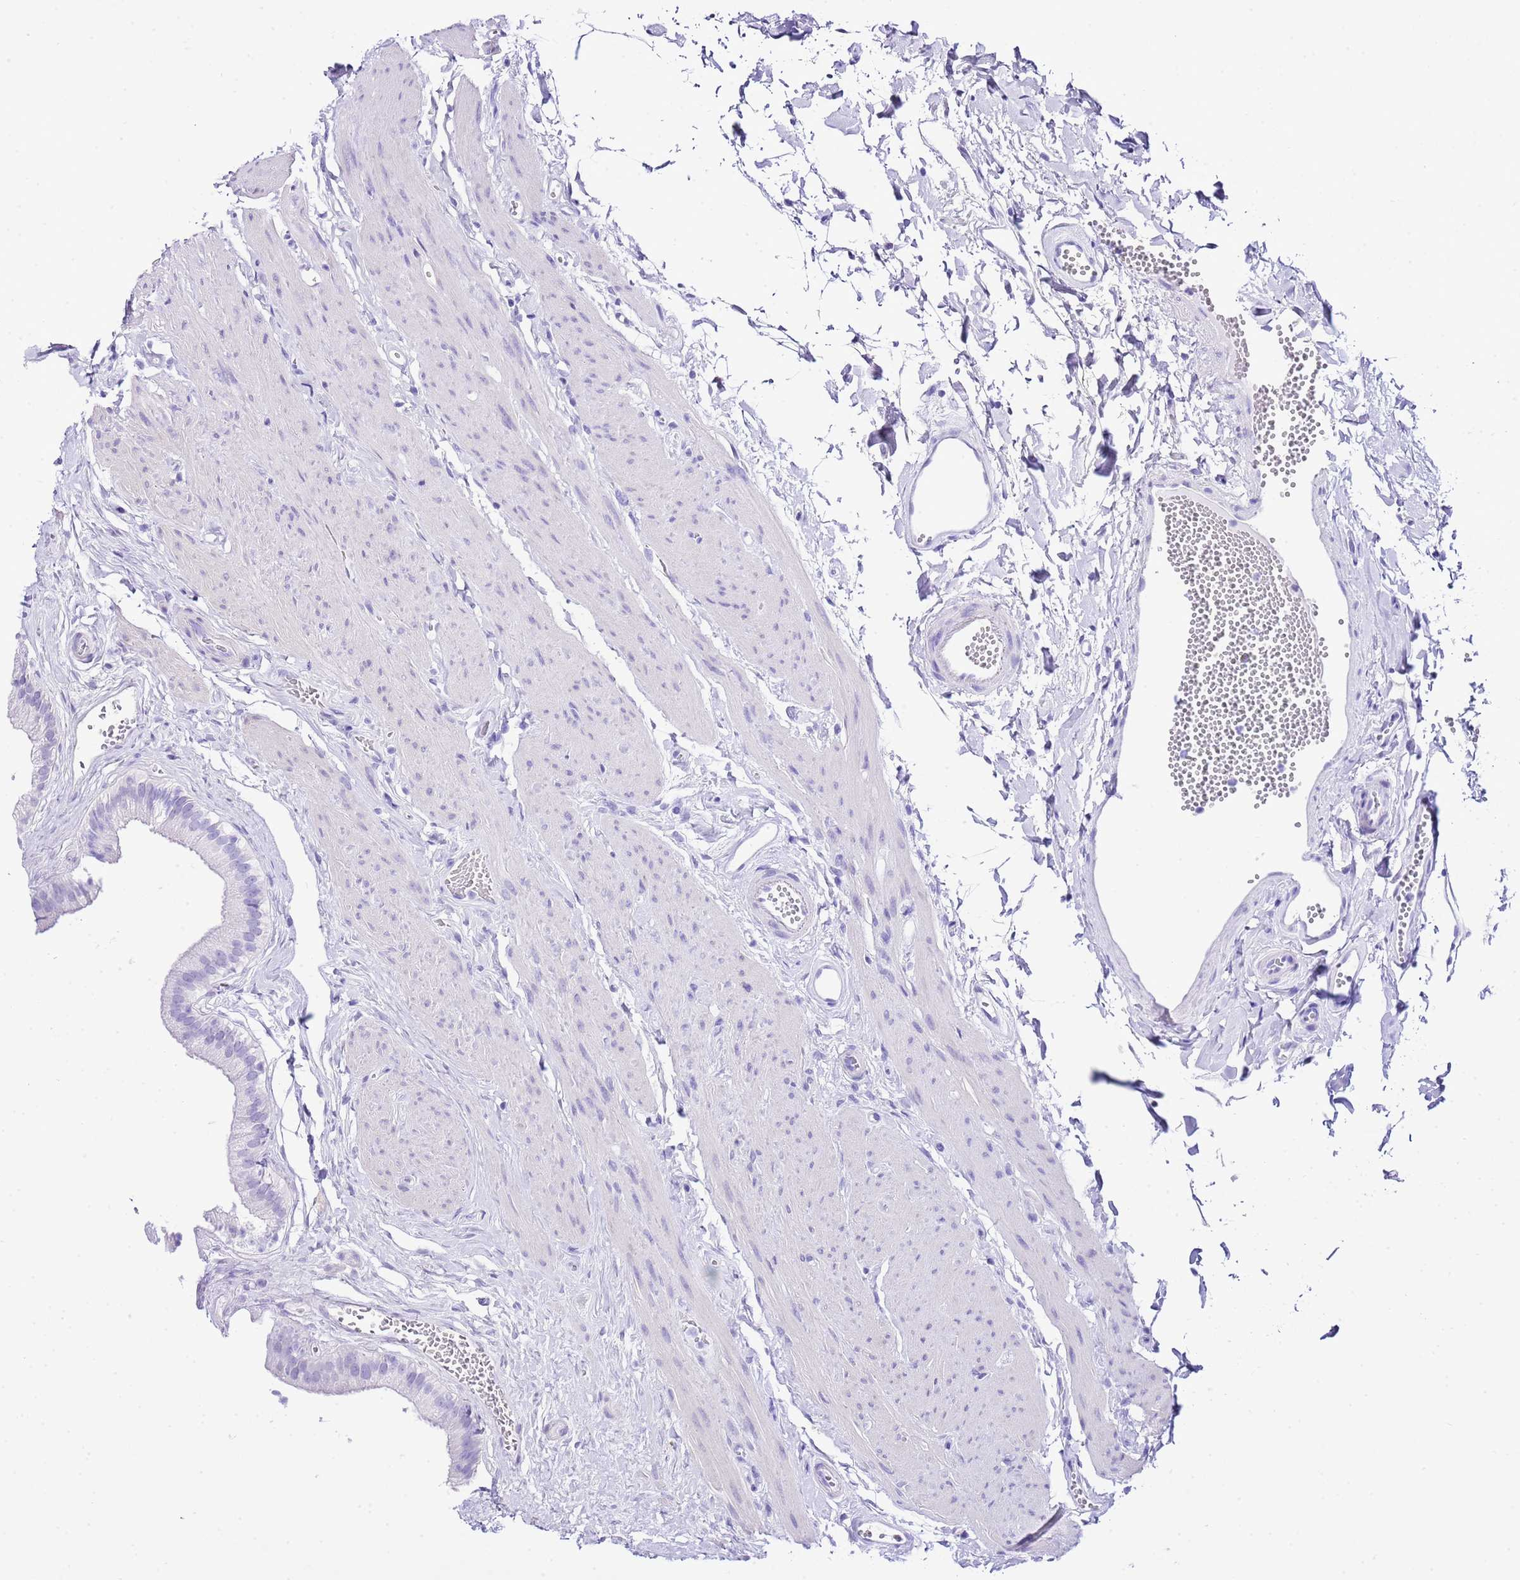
{"staining": {"intensity": "negative", "quantity": "none", "location": "none"}, "tissue": "gallbladder", "cell_type": "Glandular cells", "image_type": "normal", "snomed": [{"axis": "morphology", "description": "Normal tissue, NOS"}, {"axis": "topography", "description": "Gallbladder"}], "caption": "Immunohistochemistry (IHC) of unremarkable human gallbladder demonstrates no staining in glandular cells.", "gene": "KCNC1", "patient": {"sex": "female", "age": 54}}